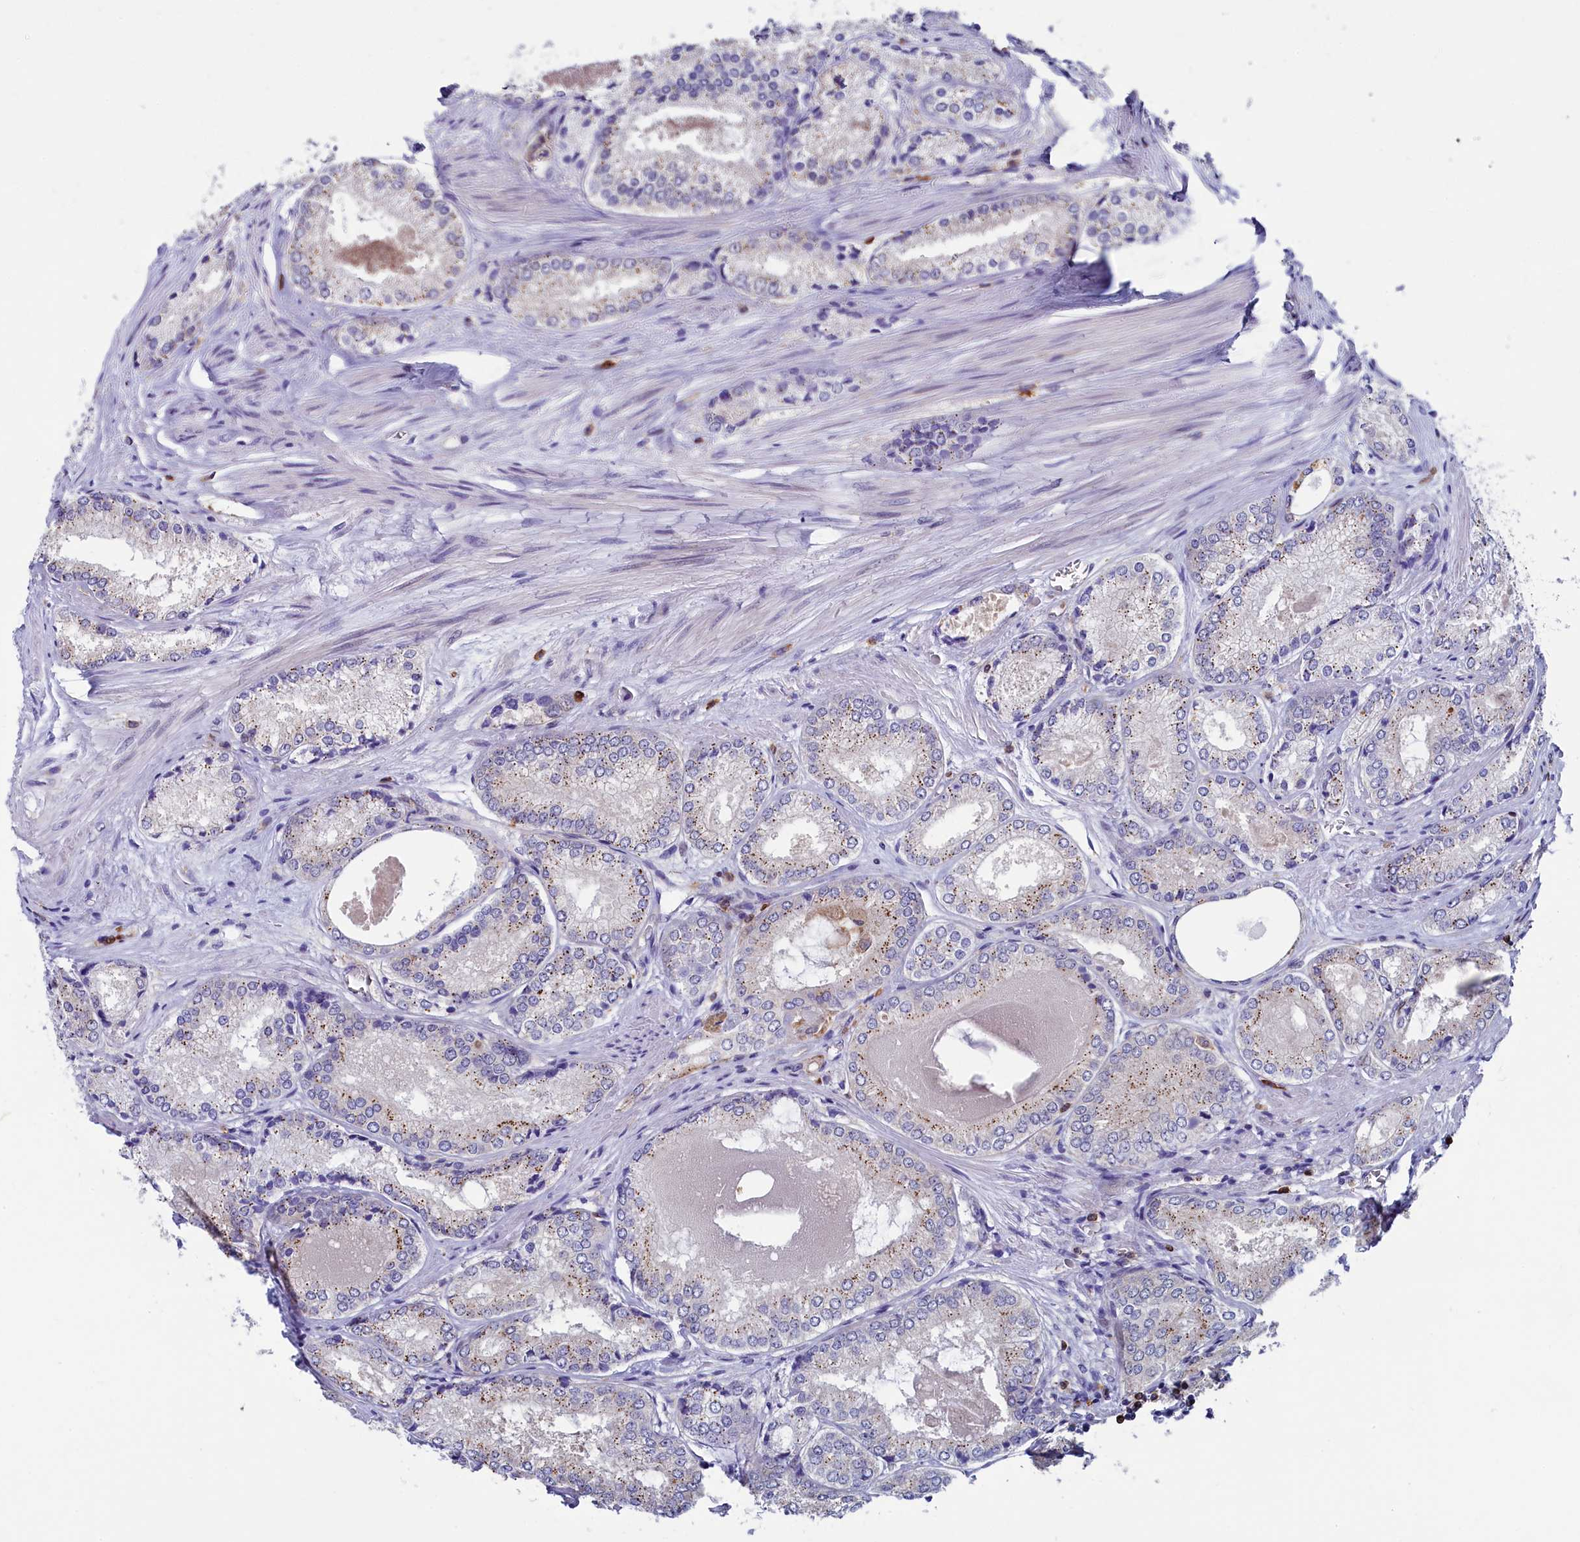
{"staining": {"intensity": "moderate", "quantity": "<25%", "location": "cytoplasmic/membranous"}, "tissue": "prostate cancer", "cell_type": "Tumor cells", "image_type": "cancer", "snomed": [{"axis": "morphology", "description": "Adenocarcinoma, Low grade"}, {"axis": "topography", "description": "Prostate"}], "caption": "Prostate low-grade adenocarcinoma tissue exhibits moderate cytoplasmic/membranous positivity in approximately <25% of tumor cells (DAB (3,3'-diaminobenzidine) IHC, brown staining for protein, blue staining for nuclei).", "gene": "CIAPIN1", "patient": {"sex": "male", "age": 68}}